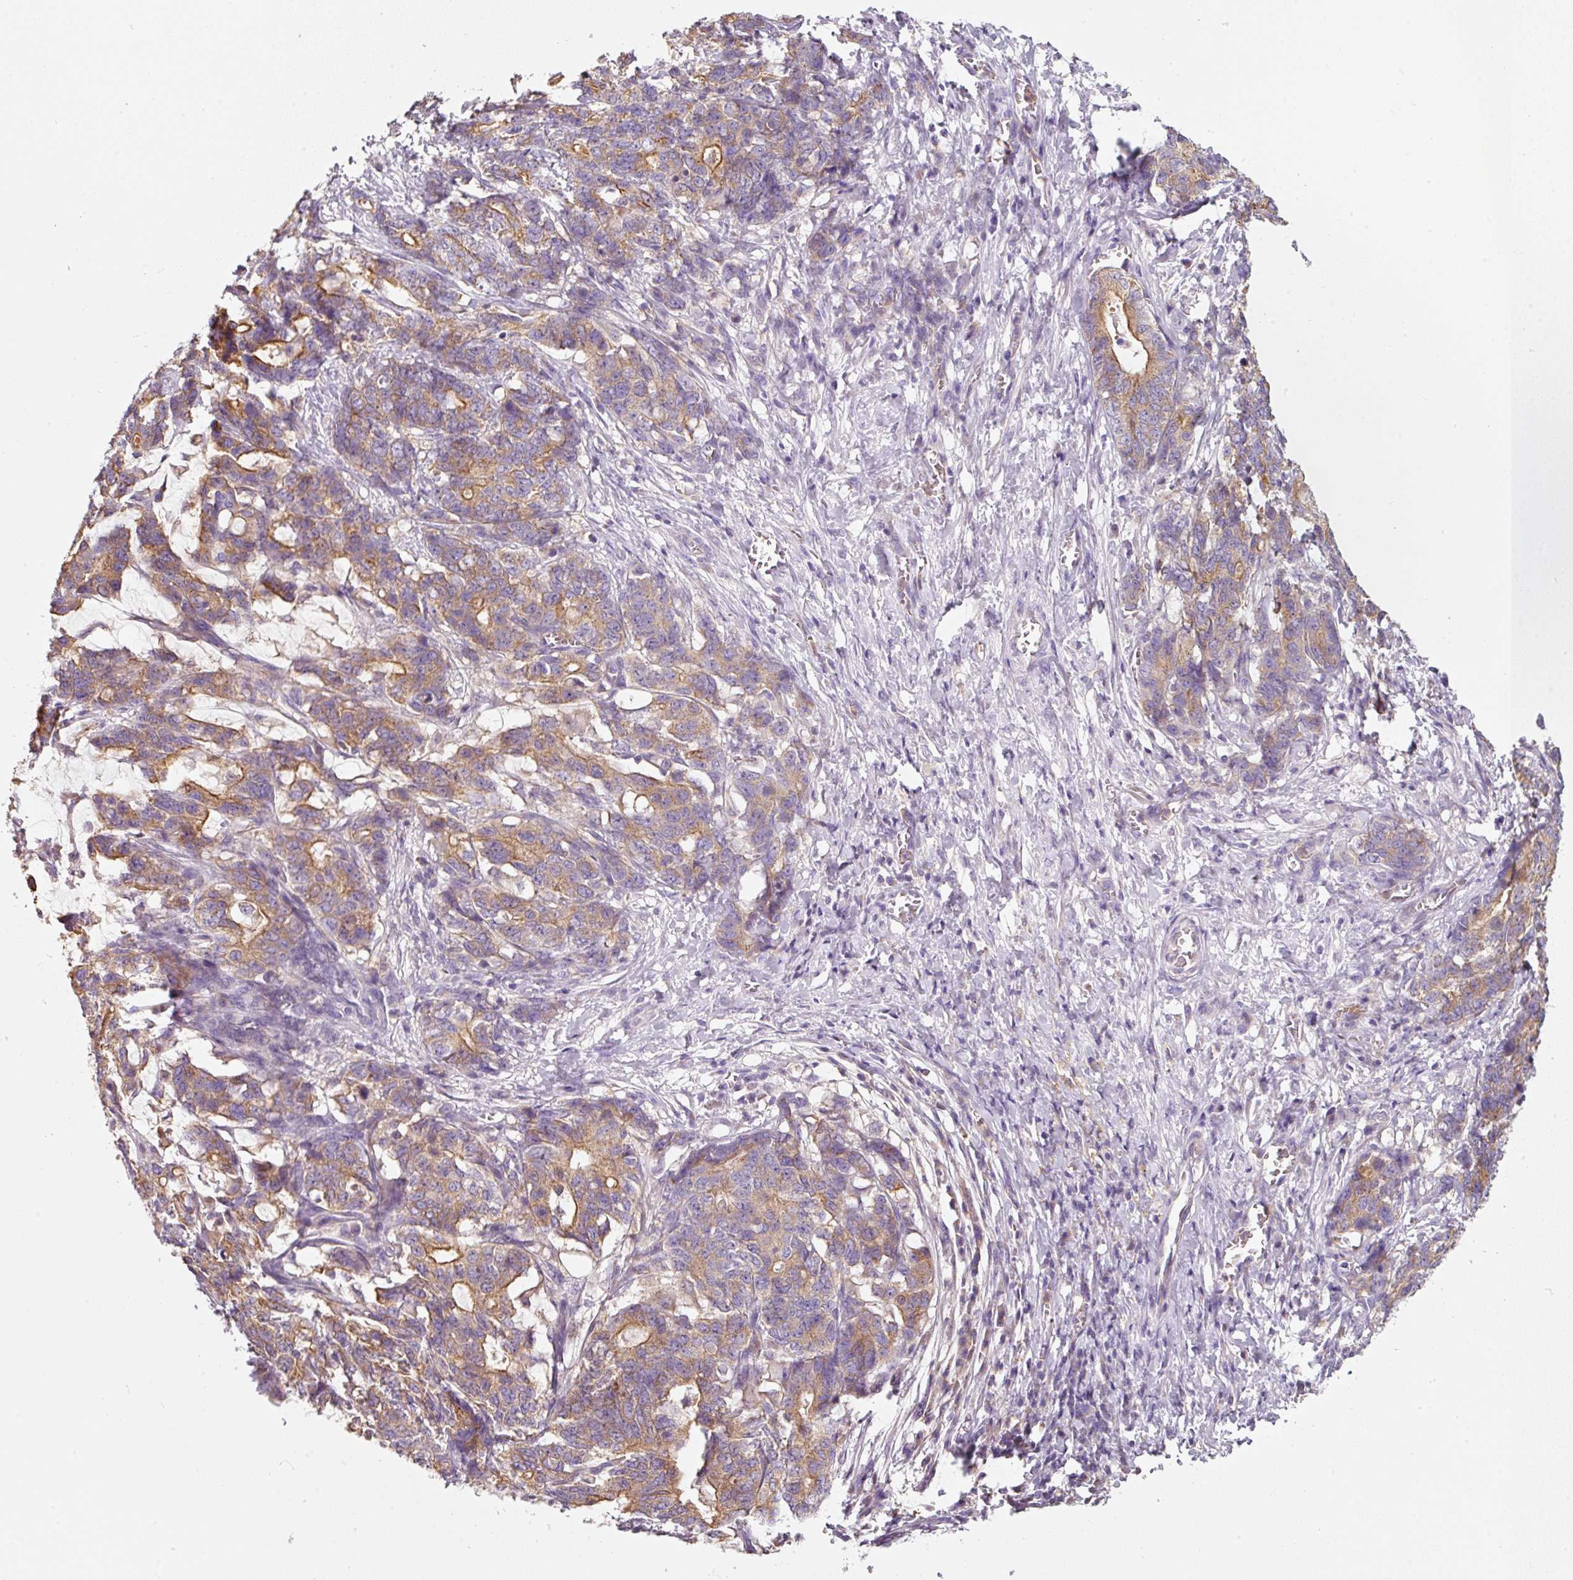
{"staining": {"intensity": "moderate", "quantity": ">75%", "location": "cytoplasmic/membranous"}, "tissue": "stomach cancer", "cell_type": "Tumor cells", "image_type": "cancer", "snomed": [{"axis": "morphology", "description": "Normal tissue, NOS"}, {"axis": "morphology", "description": "Adenocarcinoma, NOS"}, {"axis": "topography", "description": "Stomach"}], "caption": "Immunohistochemical staining of adenocarcinoma (stomach) exhibits medium levels of moderate cytoplasmic/membranous positivity in about >75% of tumor cells.", "gene": "IQGAP2", "patient": {"sex": "female", "age": 64}}